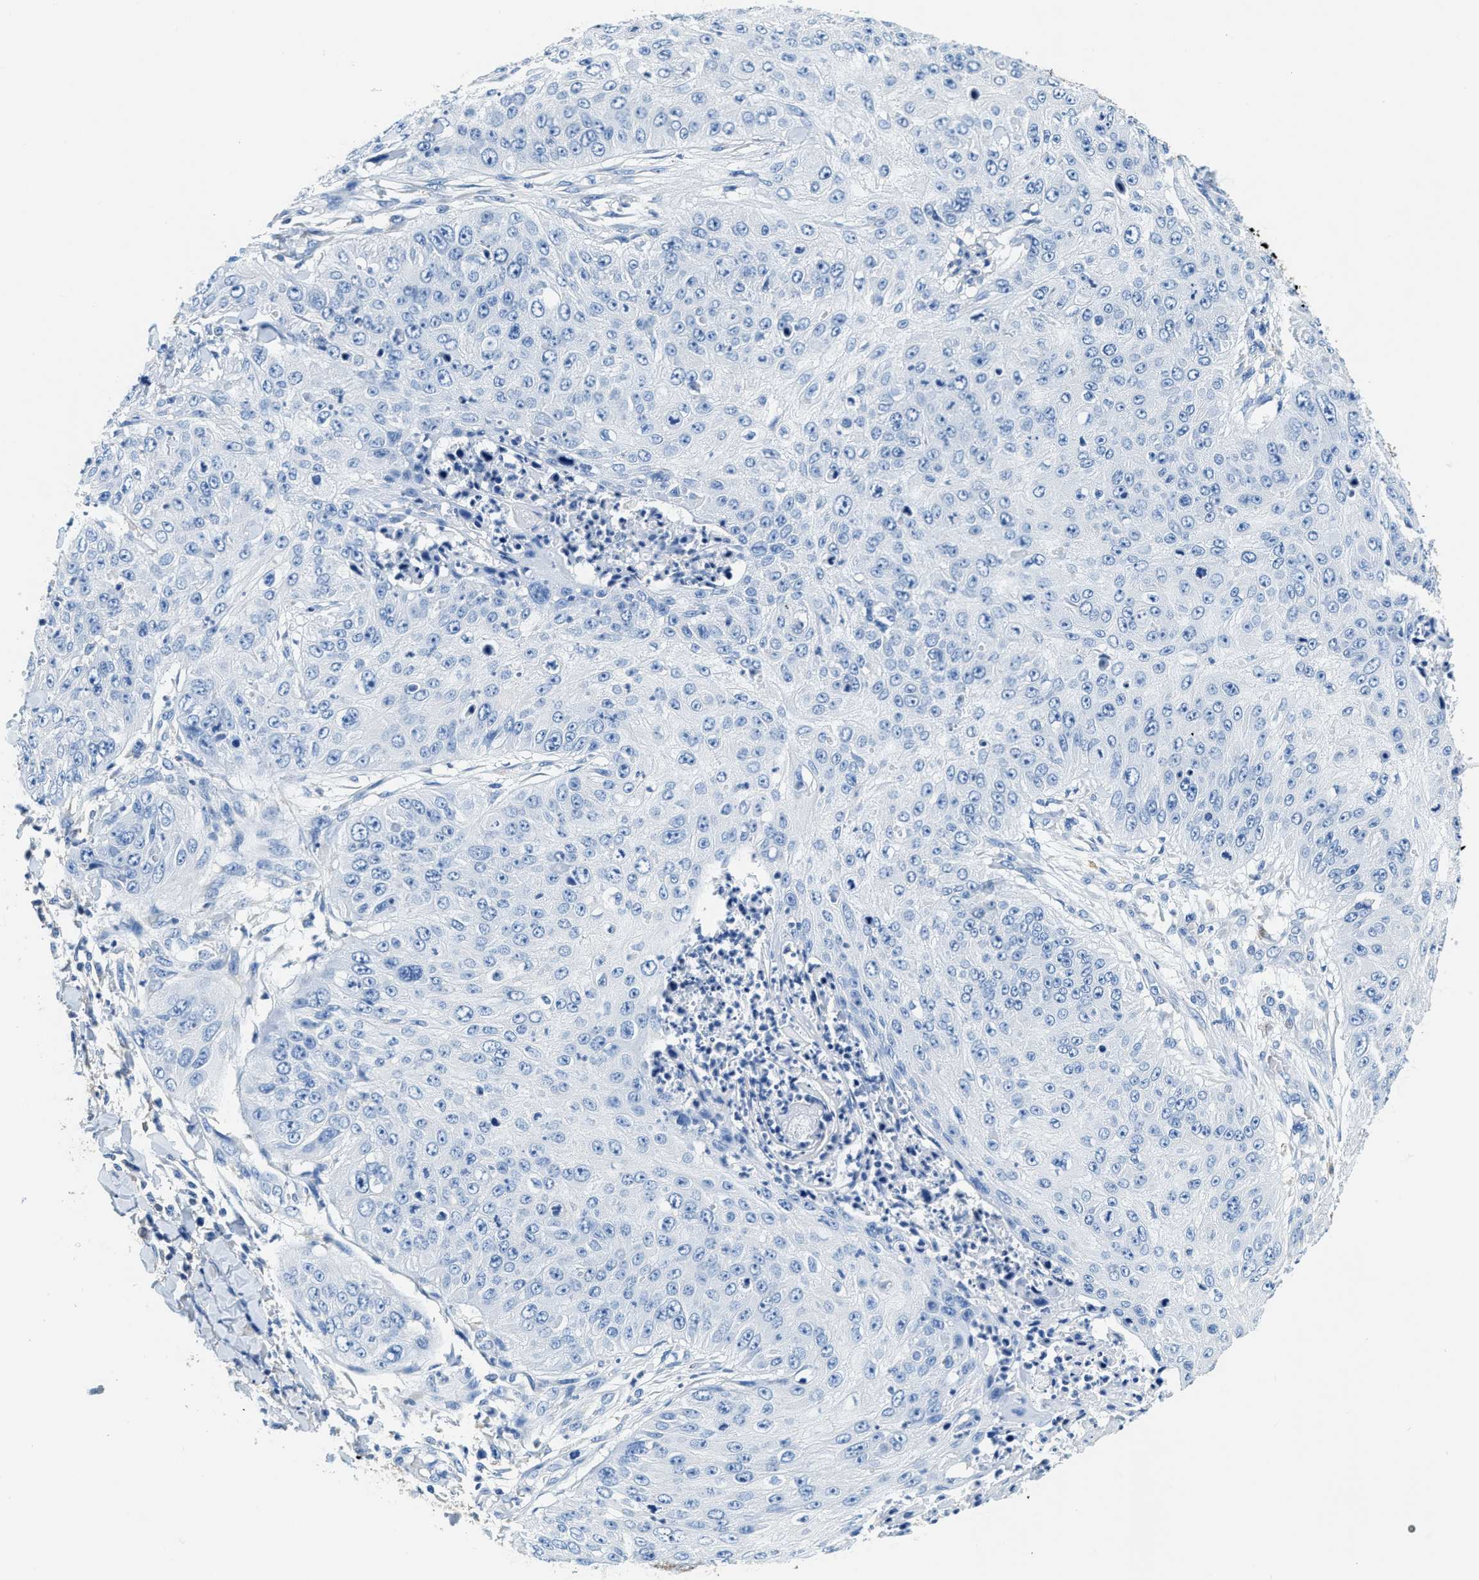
{"staining": {"intensity": "negative", "quantity": "none", "location": "none"}, "tissue": "skin cancer", "cell_type": "Tumor cells", "image_type": "cancer", "snomed": [{"axis": "morphology", "description": "Squamous cell carcinoma, NOS"}, {"axis": "topography", "description": "Skin"}], "caption": "High magnification brightfield microscopy of squamous cell carcinoma (skin) stained with DAB (brown) and counterstained with hematoxylin (blue): tumor cells show no significant positivity. Nuclei are stained in blue.", "gene": "ZDHHC13", "patient": {"sex": "female", "age": 80}}